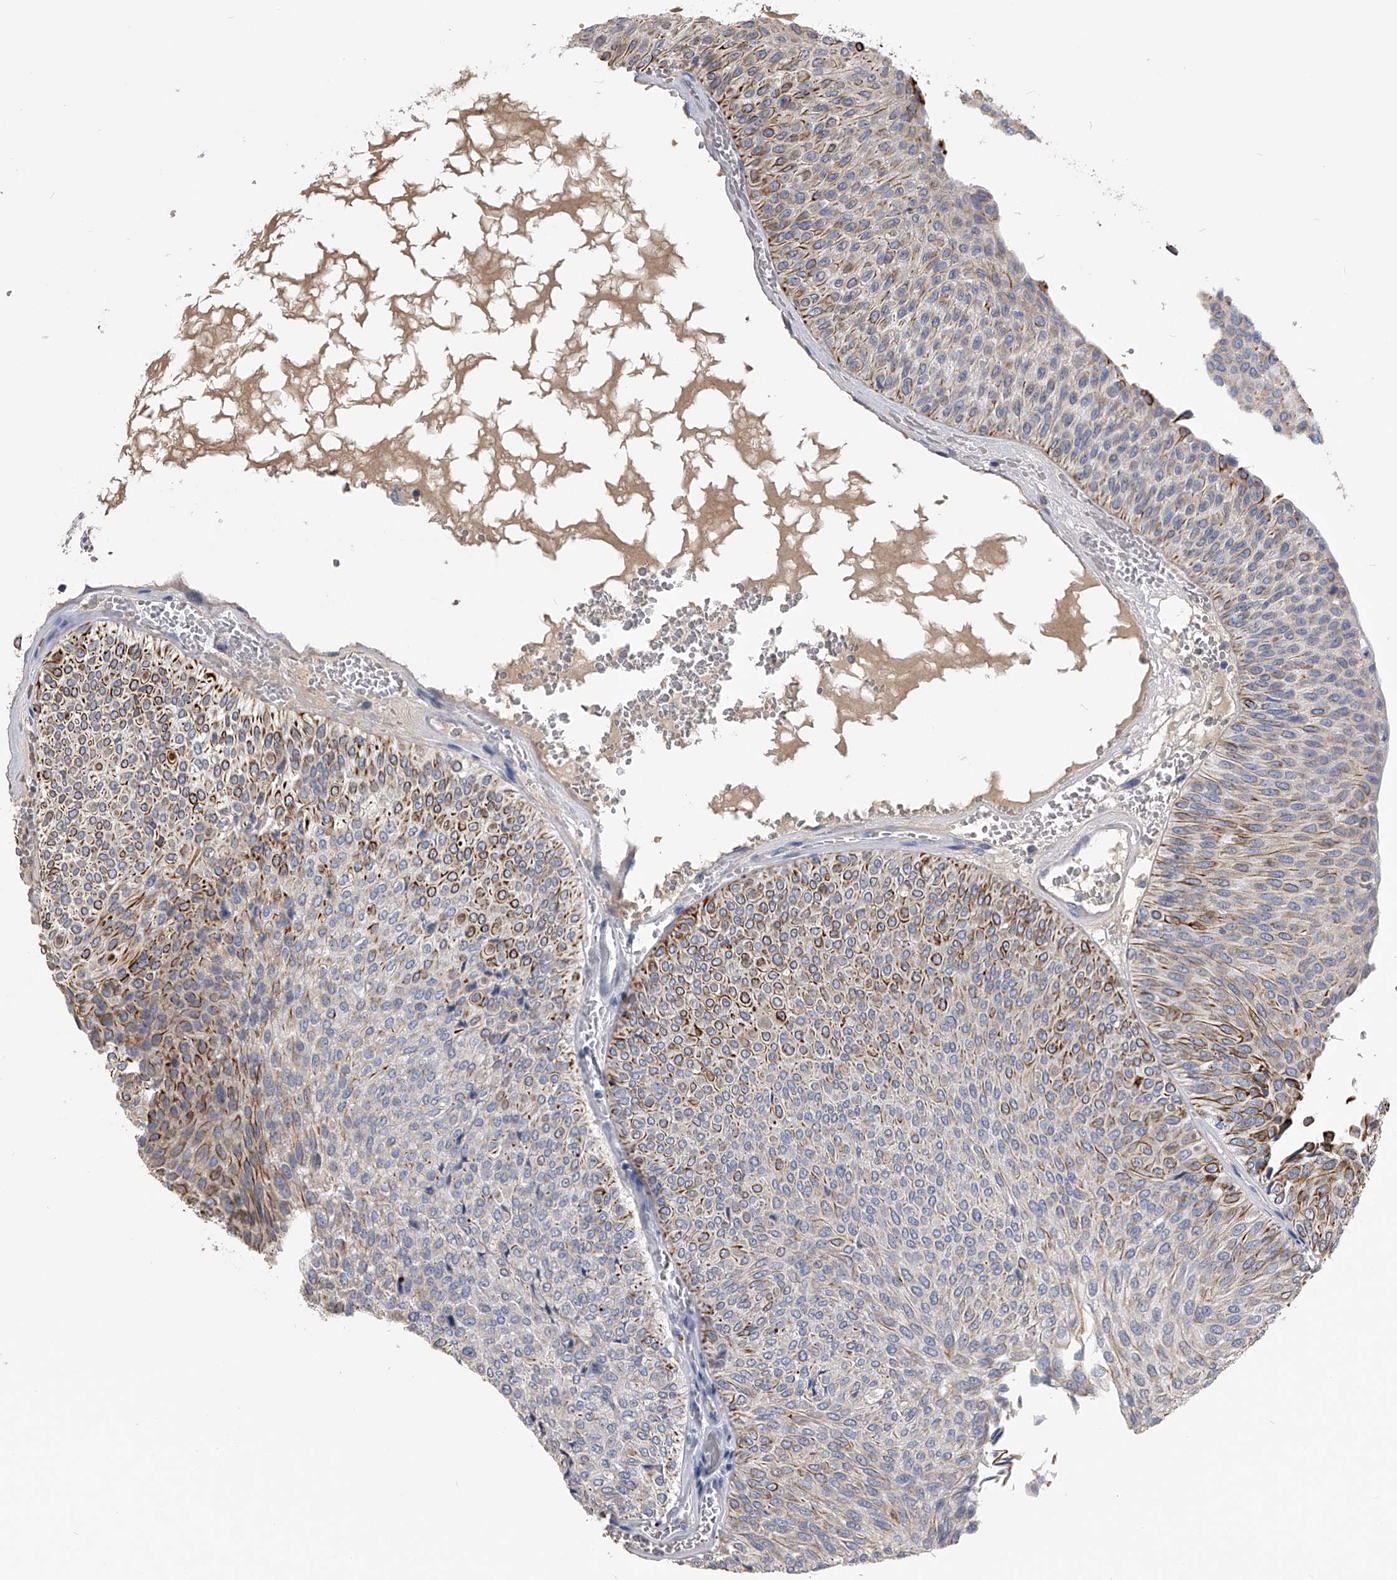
{"staining": {"intensity": "moderate", "quantity": "25%-75%", "location": "cytoplasmic/membranous"}, "tissue": "urothelial cancer", "cell_type": "Tumor cells", "image_type": "cancer", "snomed": [{"axis": "morphology", "description": "Urothelial carcinoma, Low grade"}, {"axis": "topography", "description": "Urinary bladder"}], "caption": "Urothelial cancer stained for a protein reveals moderate cytoplasmic/membranous positivity in tumor cells.", "gene": "MDN1", "patient": {"sex": "male", "age": 78}}